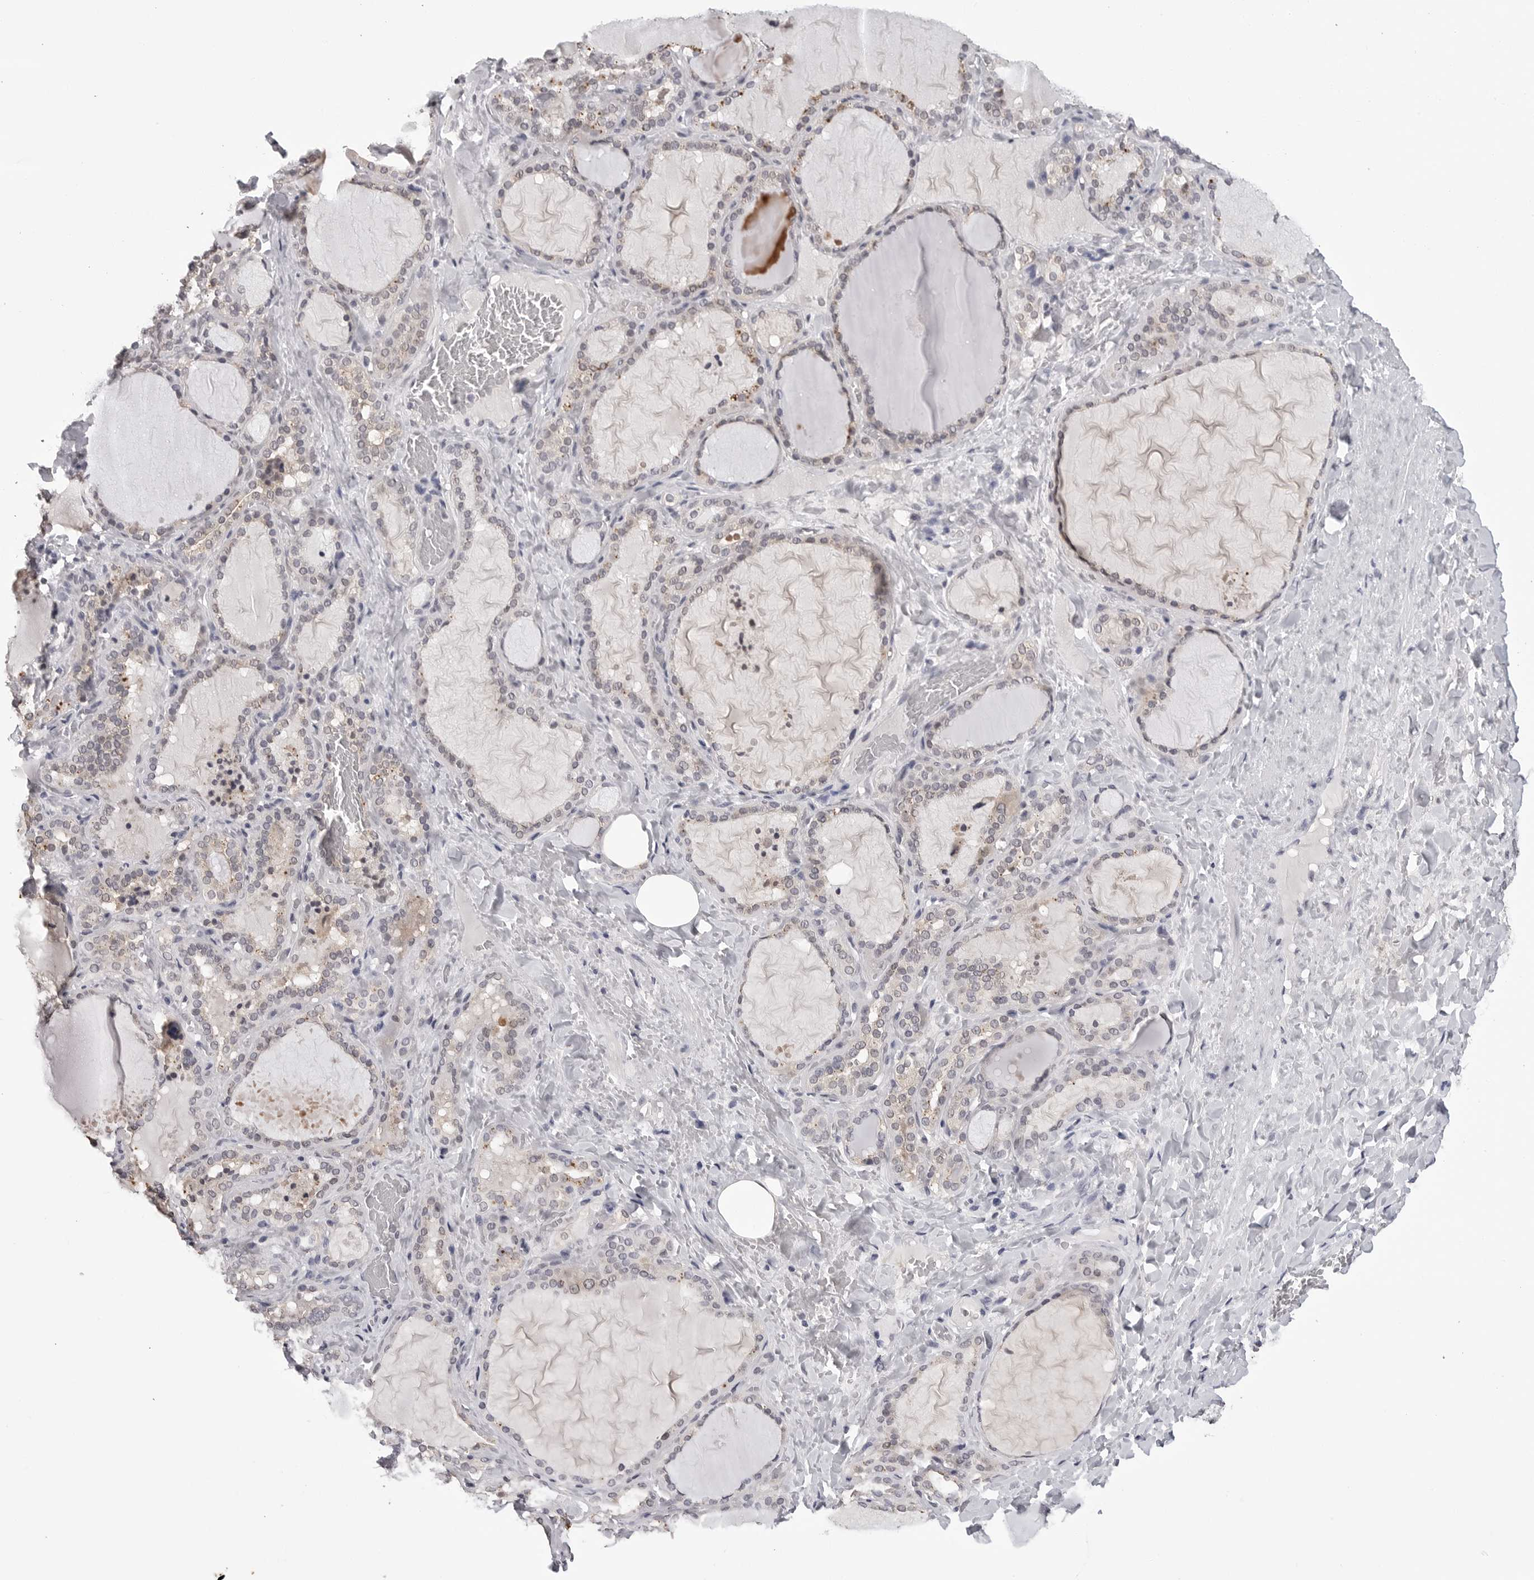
{"staining": {"intensity": "moderate", "quantity": "25%-75%", "location": "cytoplasmic/membranous"}, "tissue": "thyroid gland", "cell_type": "Glandular cells", "image_type": "normal", "snomed": [{"axis": "morphology", "description": "Normal tissue, NOS"}, {"axis": "topography", "description": "Thyroid gland"}], "caption": "Moderate cytoplasmic/membranous protein expression is appreciated in approximately 25%-75% of glandular cells in thyroid gland.", "gene": "CDK20", "patient": {"sex": "female", "age": 22}}